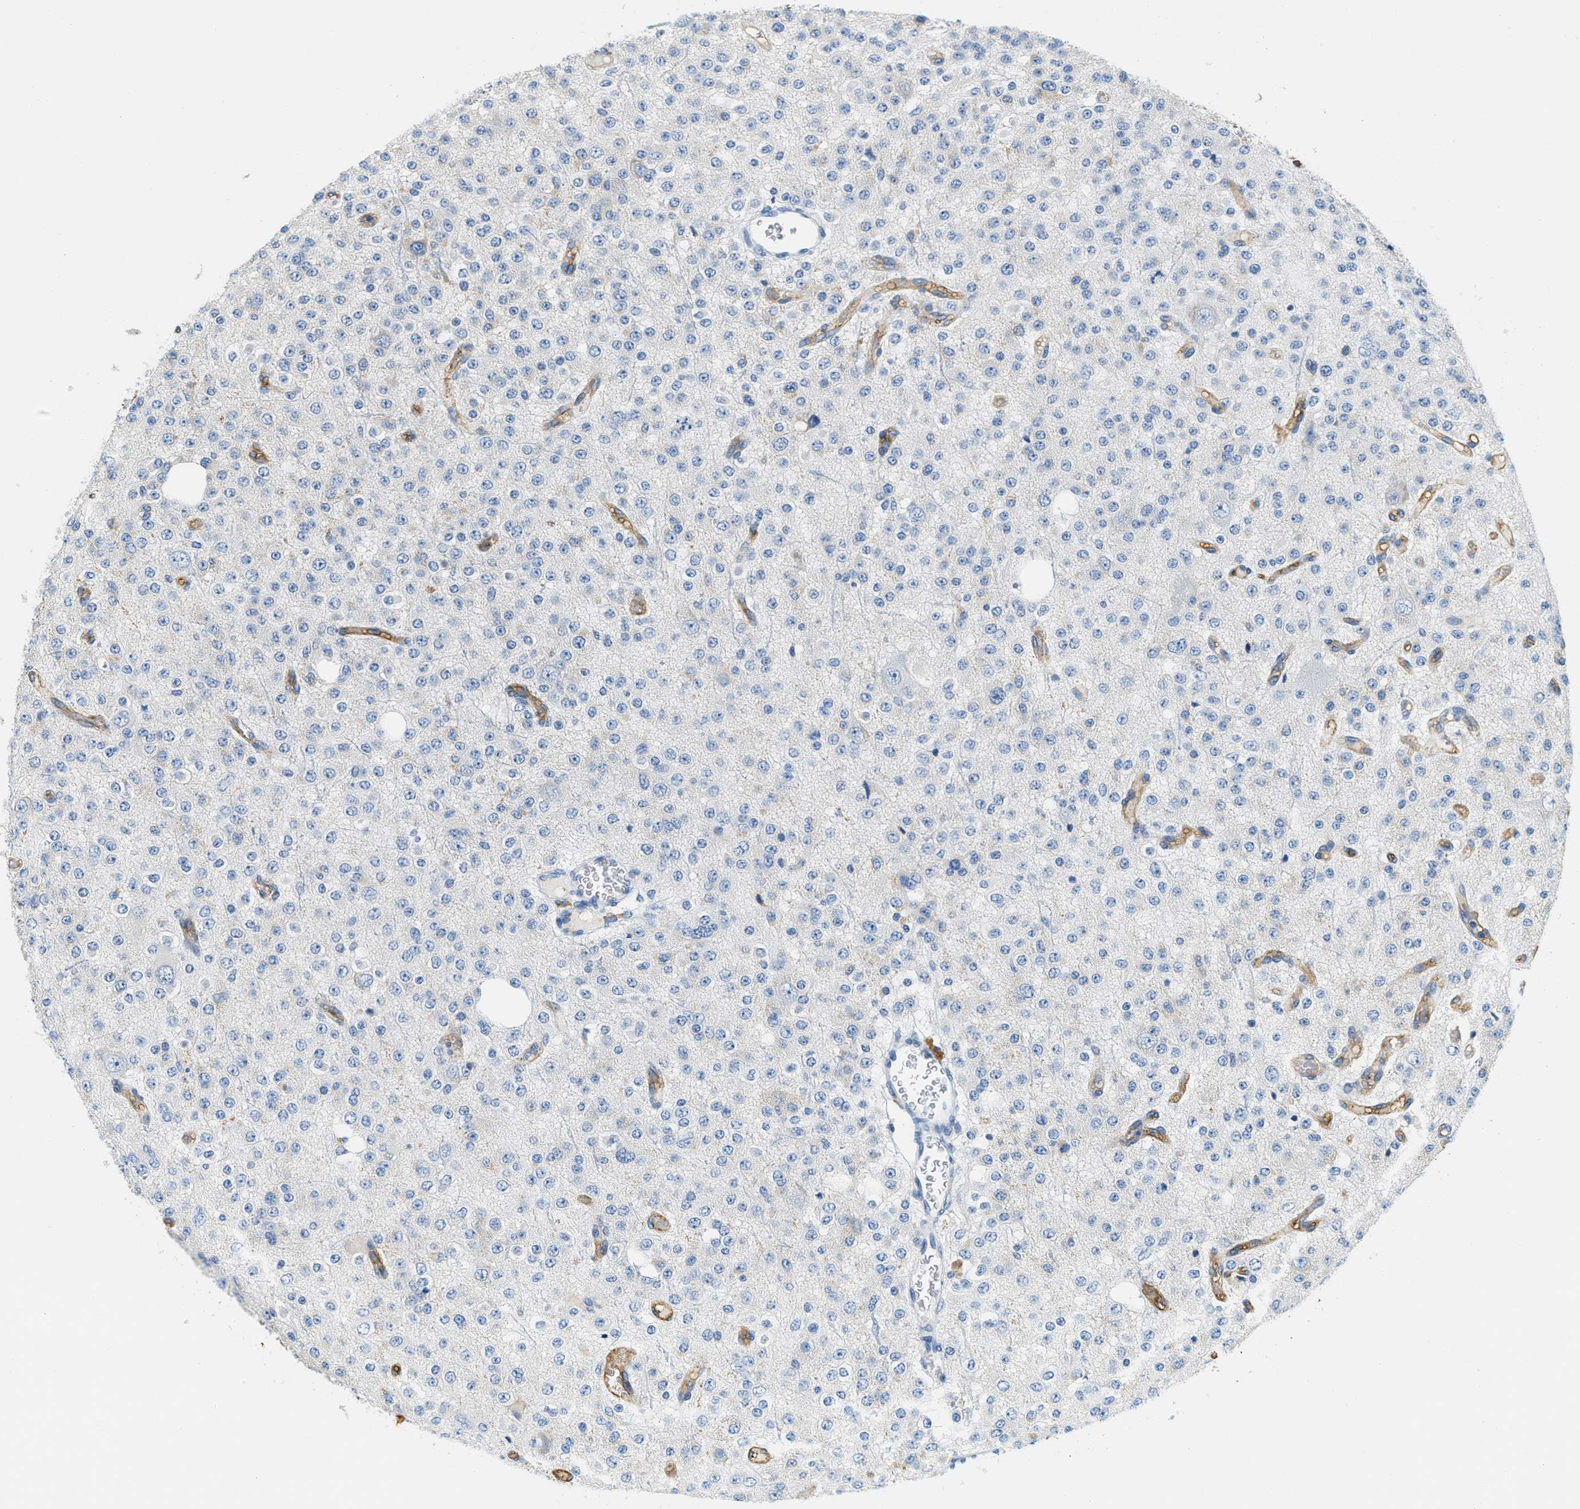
{"staining": {"intensity": "negative", "quantity": "none", "location": "none"}, "tissue": "glioma", "cell_type": "Tumor cells", "image_type": "cancer", "snomed": [{"axis": "morphology", "description": "Glioma, malignant, Low grade"}, {"axis": "topography", "description": "Brain"}], "caption": "Tumor cells are negative for protein expression in human malignant low-grade glioma. Nuclei are stained in blue.", "gene": "CA4", "patient": {"sex": "male", "age": 38}}